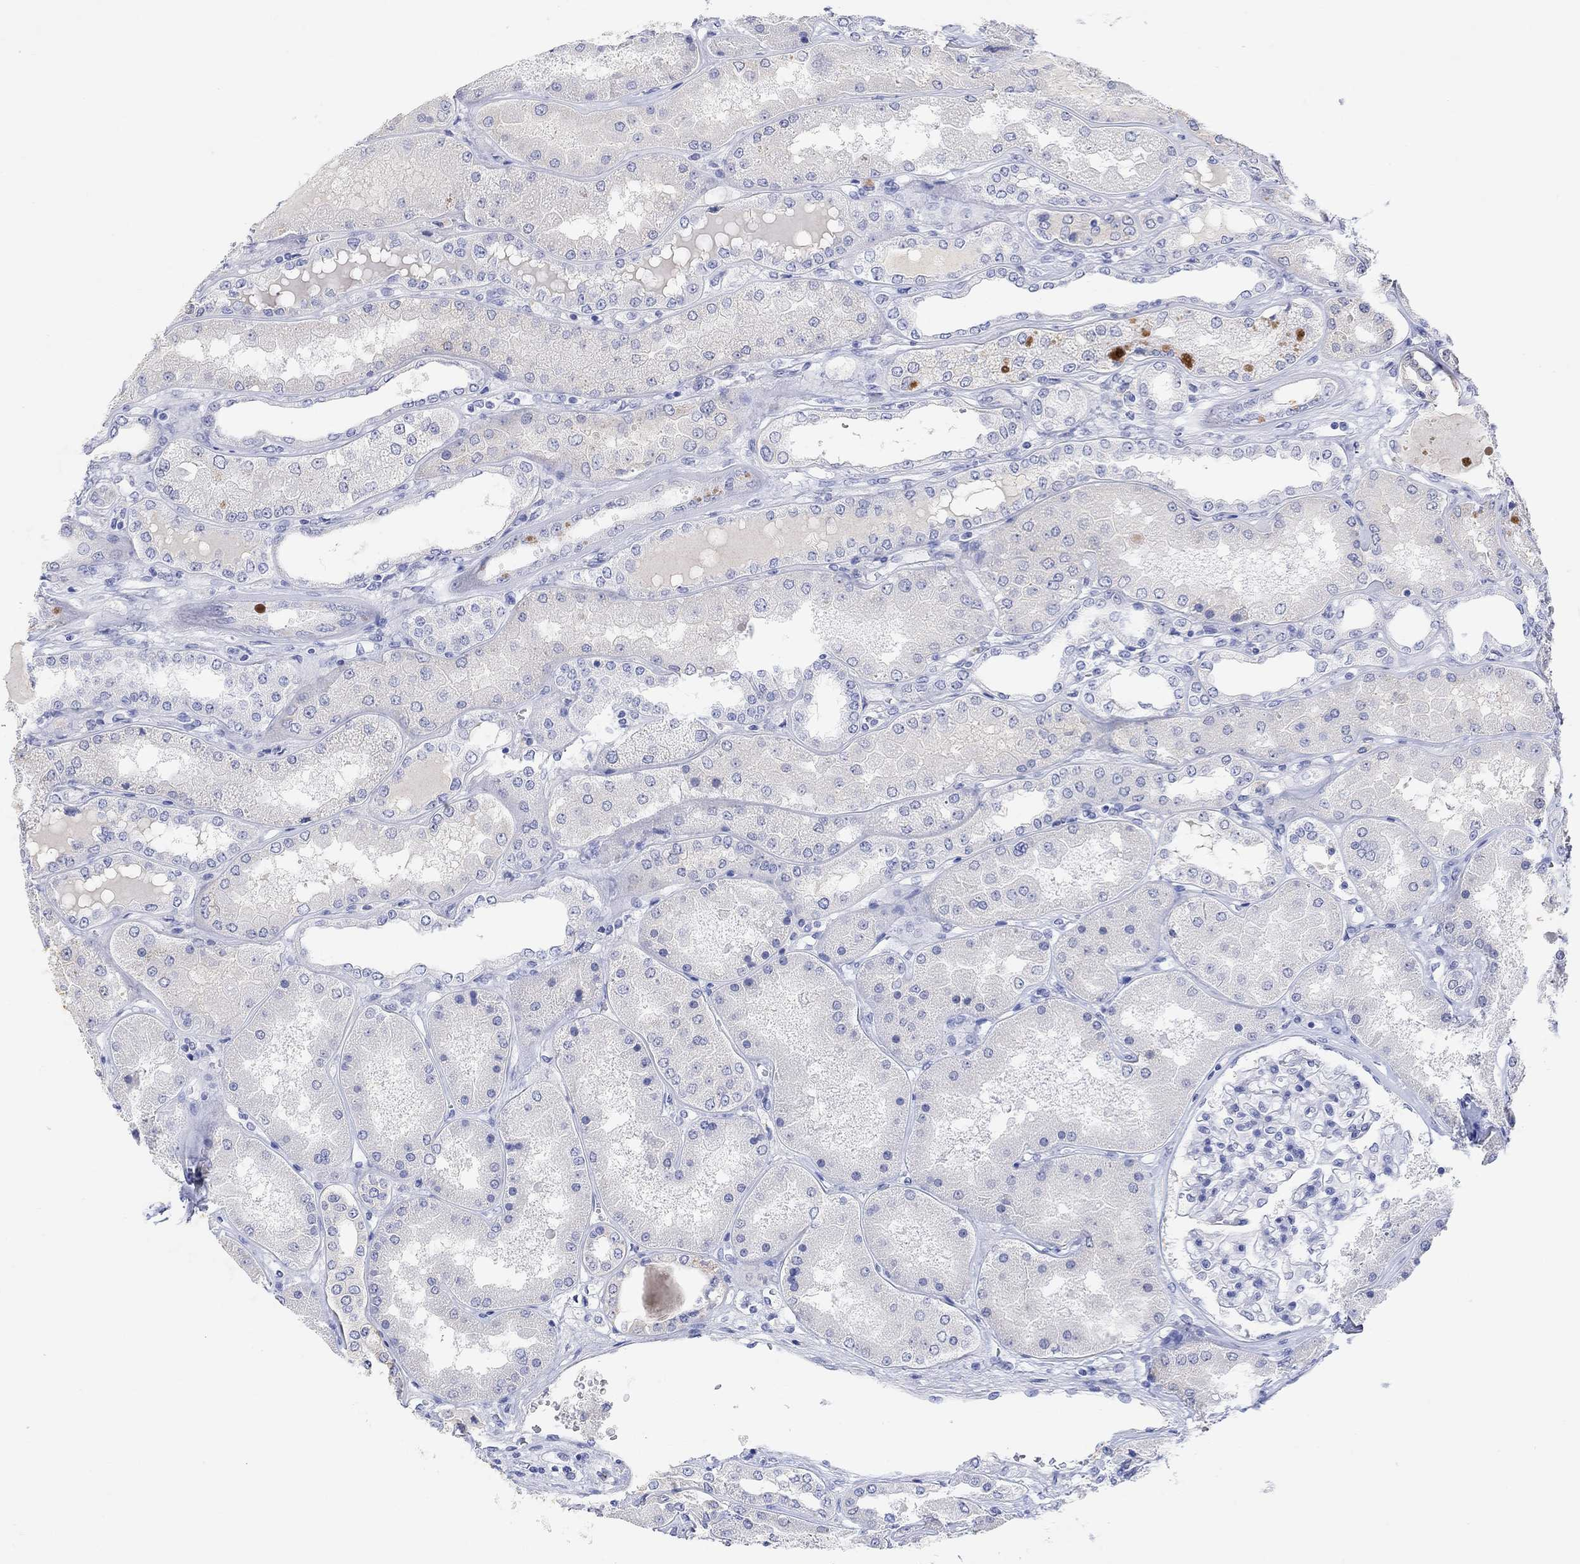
{"staining": {"intensity": "negative", "quantity": "none", "location": "none"}, "tissue": "kidney", "cell_type": "Cells in glomeruli", "image_type": "normal", "snomed": [{"axis": "morphology", "description": "Normal tissue, NOS"}, {"axis": "topography", "description": "Kidney"}], "caption": "Cells in glomeruli show no significant protein staining in unremarkable kidney. Brightfield microscopy of IHC stained with DAB (brown) and hematoxylin (blue), captured at high magnification.", "gene": "TYR", "patient": {"sex": "female", "age": 56}}